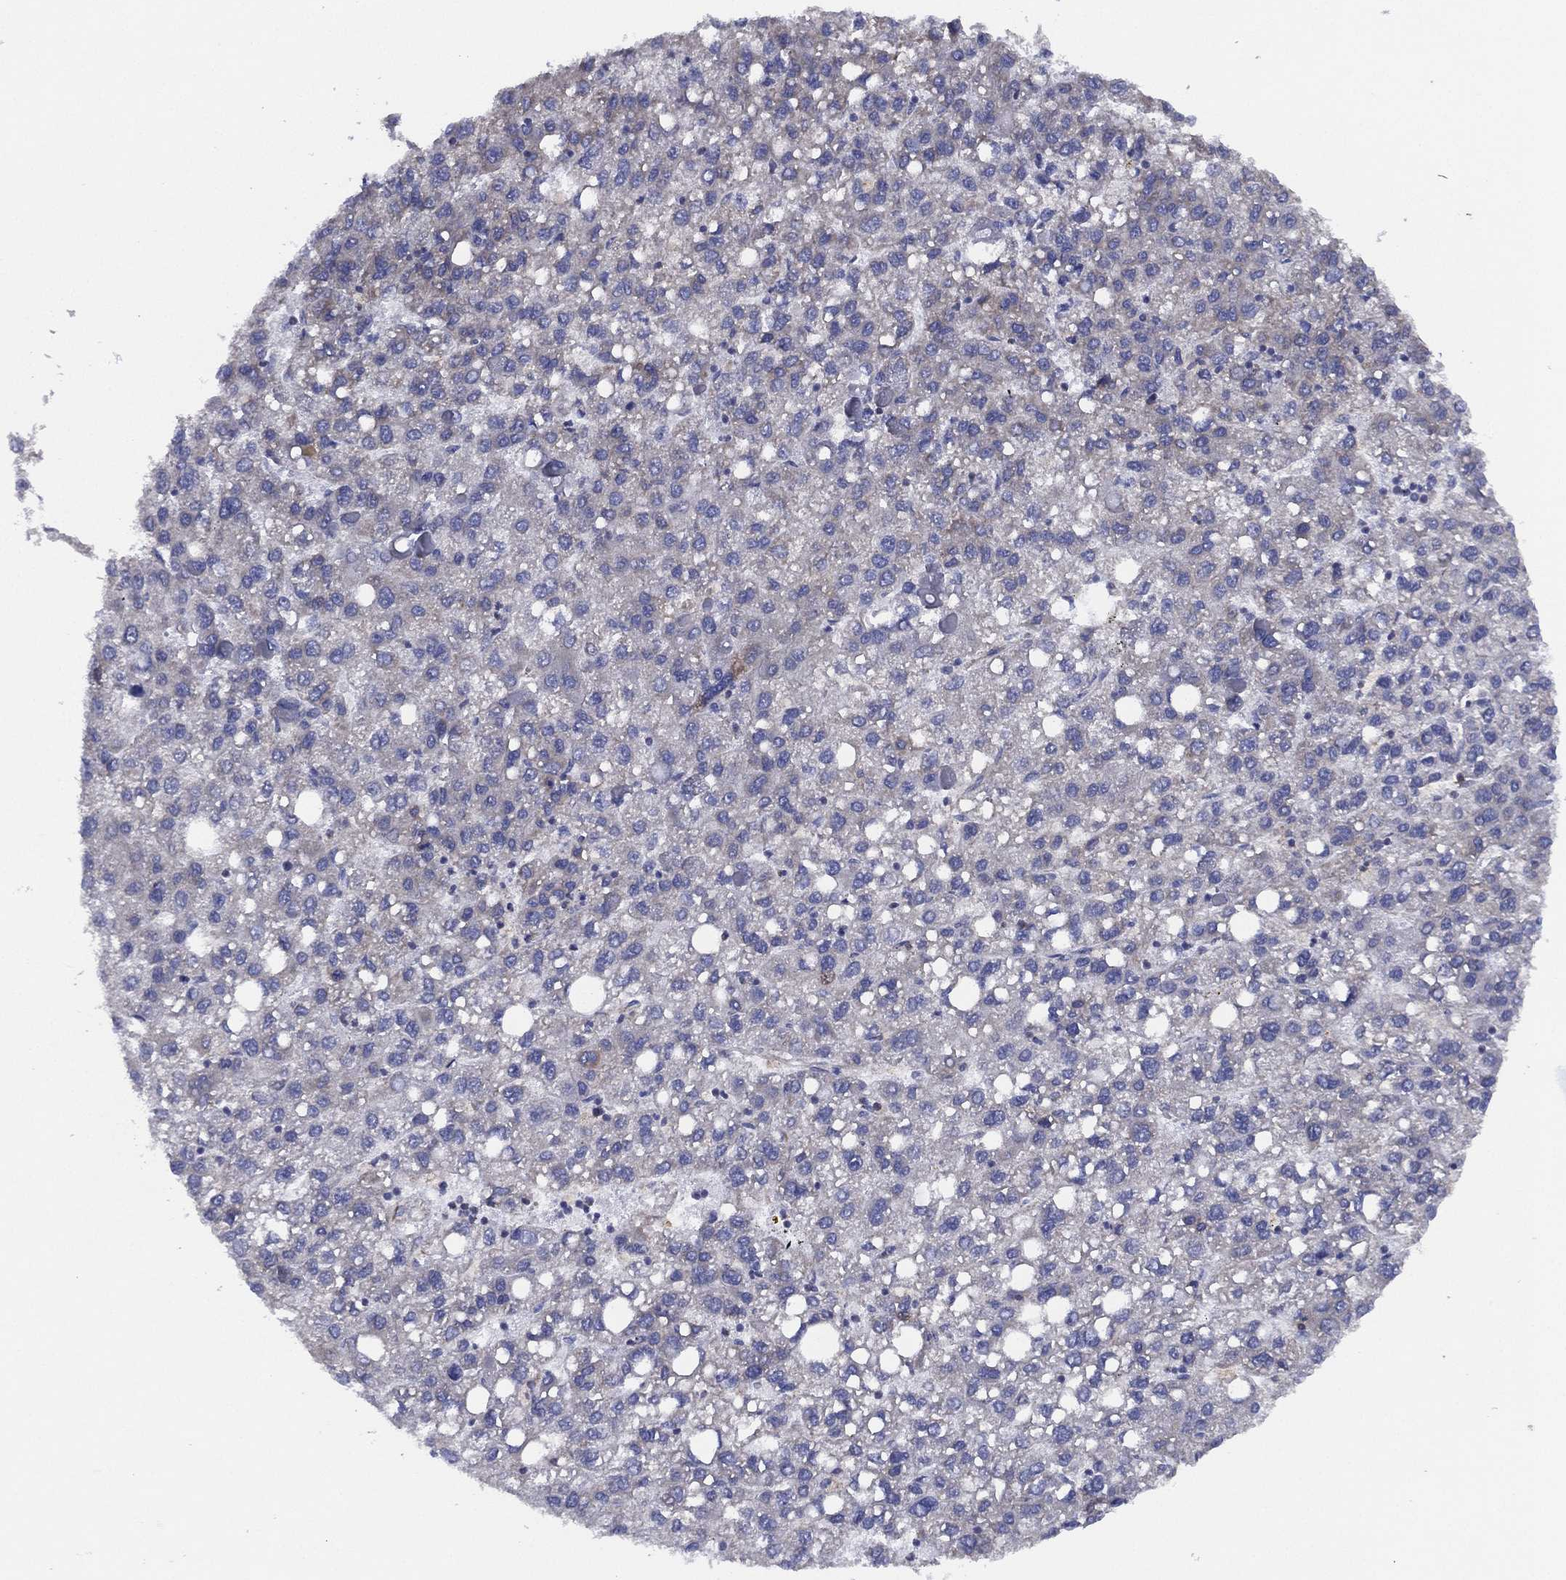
{"staining": {"intensity": "negative", "quantity": "none", "location": "none"}, "tissue": "liver cancer", "cell_type": "Tumor cells", "image_type": "cancer", "snomed": [{"axis": "morphology", "description": "Carcinoma, Hepatocellular, NOS"}, {"axis": "topography", "description": "Liver"}], "caption": "The micrograph shows no significant staining in tumor cells of liver cancer (hepatocellular carcinoma).", "gene": "ZNF223", "patient": {"sex": "female", "age": 82}}